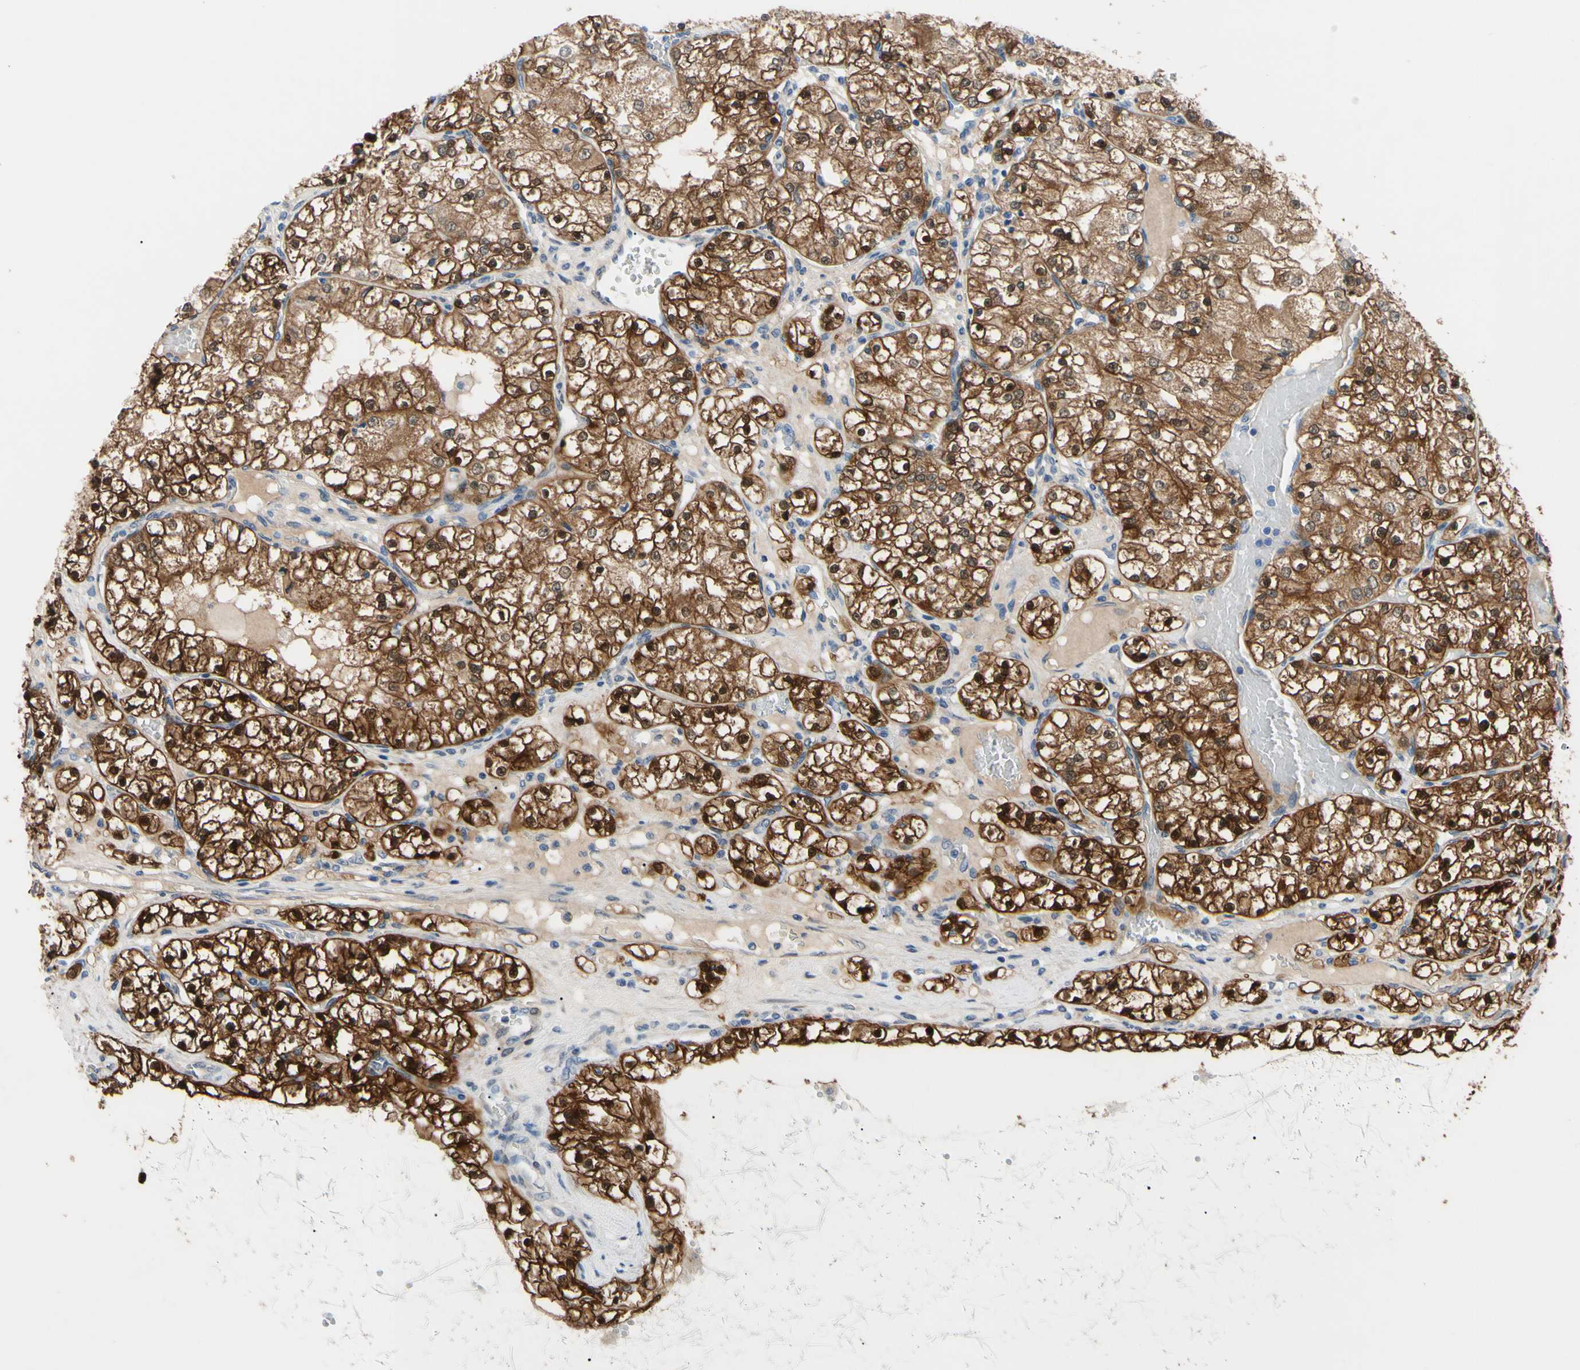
{"staining": {"intensity": "strong", "quantity": ">75%", "location": "cytoplasmic/membranous,nuclear"}, "tissue": "renal cancer", "cell_type": "Tumor cells", "image_type": "cancer", "snomed": [{"axis": "morphology", "description": "Adenocarcinoma, NOS"}, {"axis": "topography", "description": "Kidney"}], "caption": "The immunohistochemical stain labels strong cytoplasmic/membranous and nuclear staining in tumor cells of adenocarcinoma (renal) tissue. (DAB (3,3'-diaminobenzidine) = brown stain, brightfield microscopy at high magnification).", "gene": "NOL3", "patient": {"sex": "male", "age": 68}}